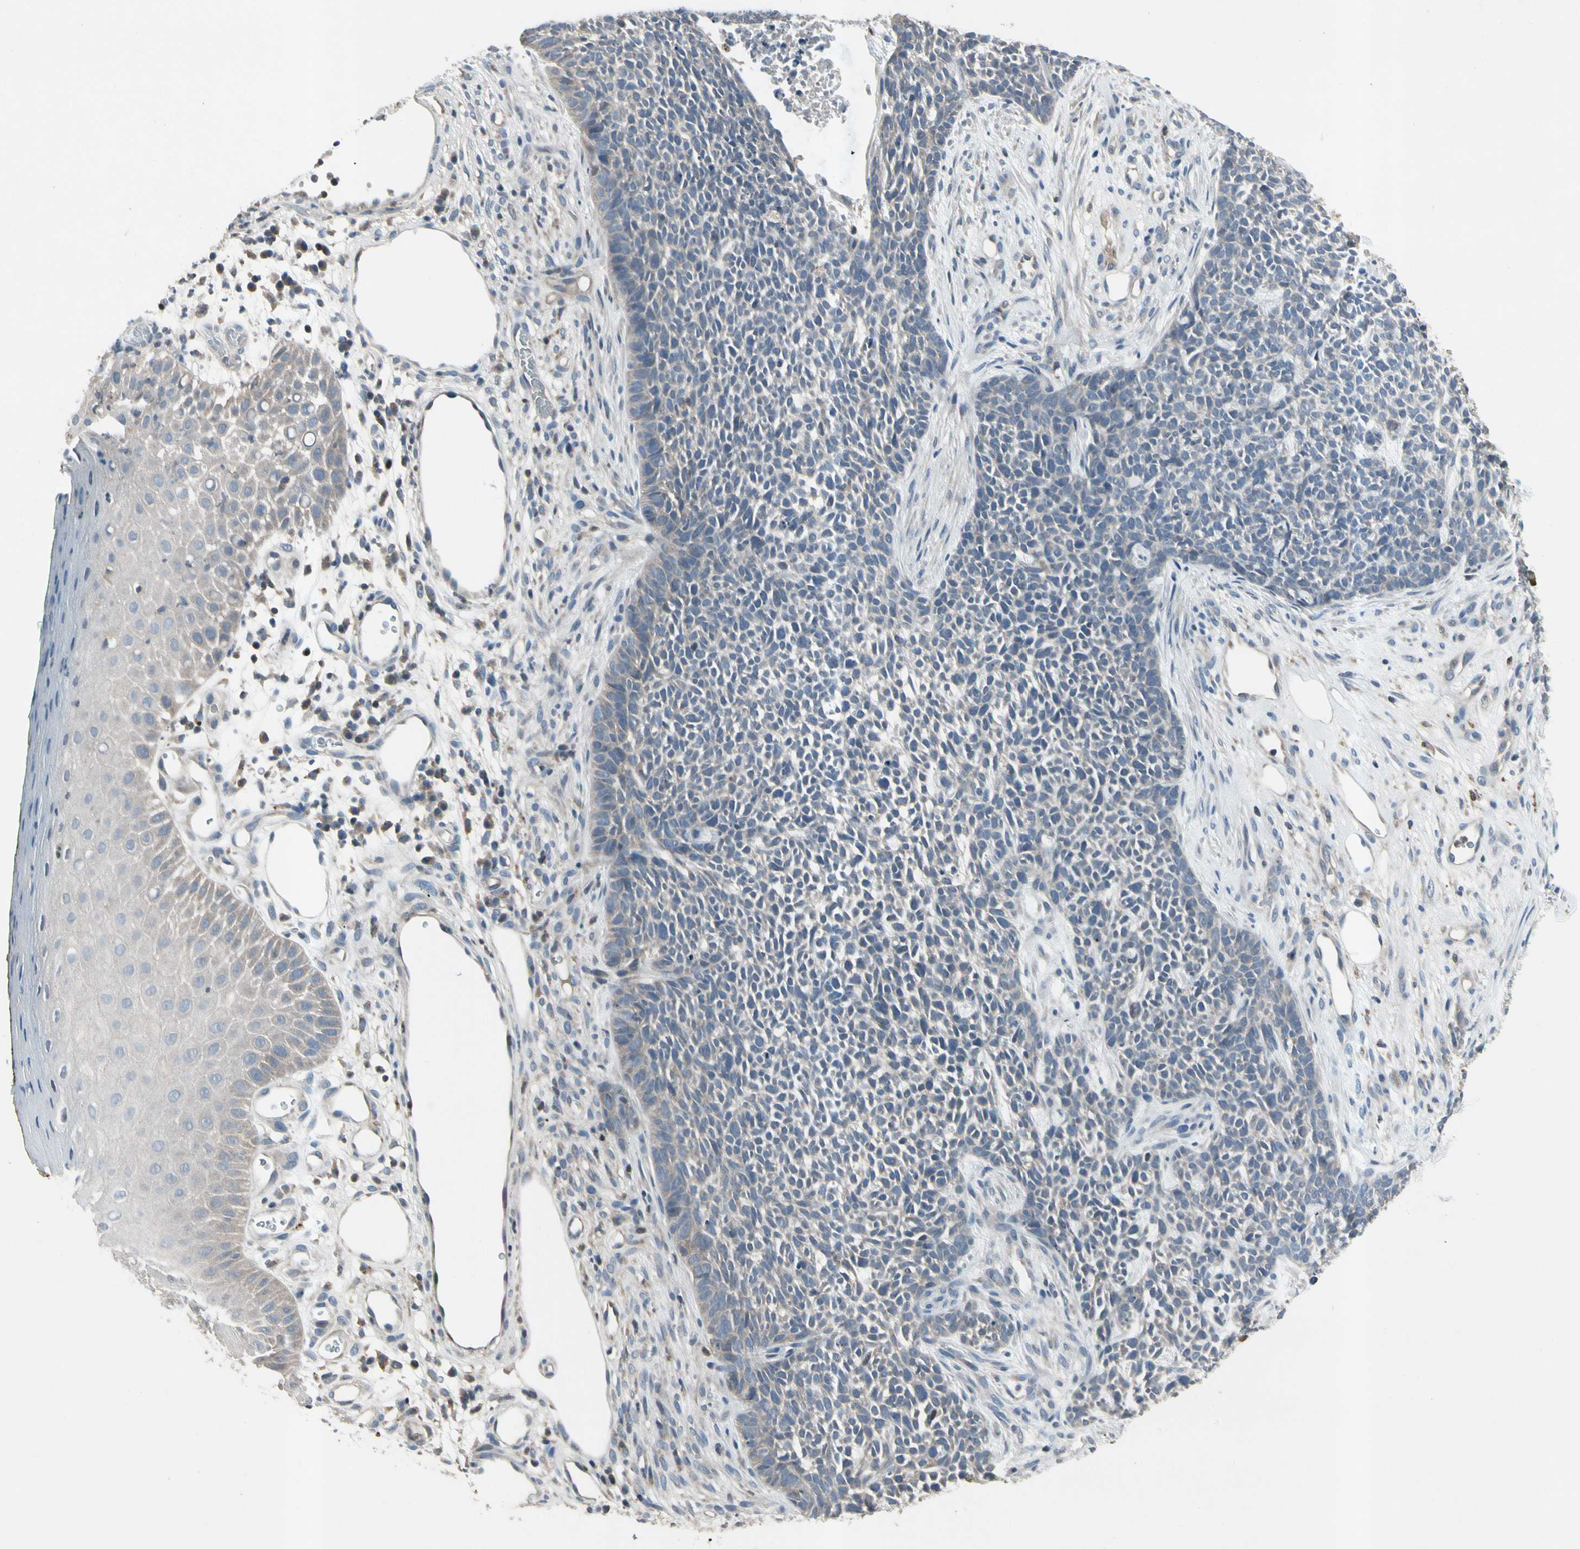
{"staining": {"intensity": "weak", "quantity": "<25%", "location": "cytoplasmic/membranous"}, "tissue": "skin cancer", "cell_type": "Tumor cells", "image_type": "cancer", "snomed": [{"axis": "morphology", "description": "Basal cell carcinoma"}, {"axis": "topography", "description": "Skin"}], "caption": "The micrograph displays no staining of tumor cells in skin basal cell carcinoma. The staining was performed using DAB (3,3'-diaminobenzidine) to visualize the protein expression in brown, while the nuclei were stained in blue with hematoxylin (Magnification: 20x).", "gene": "NMI", "patient": {"sex": "female", "age": 84}}